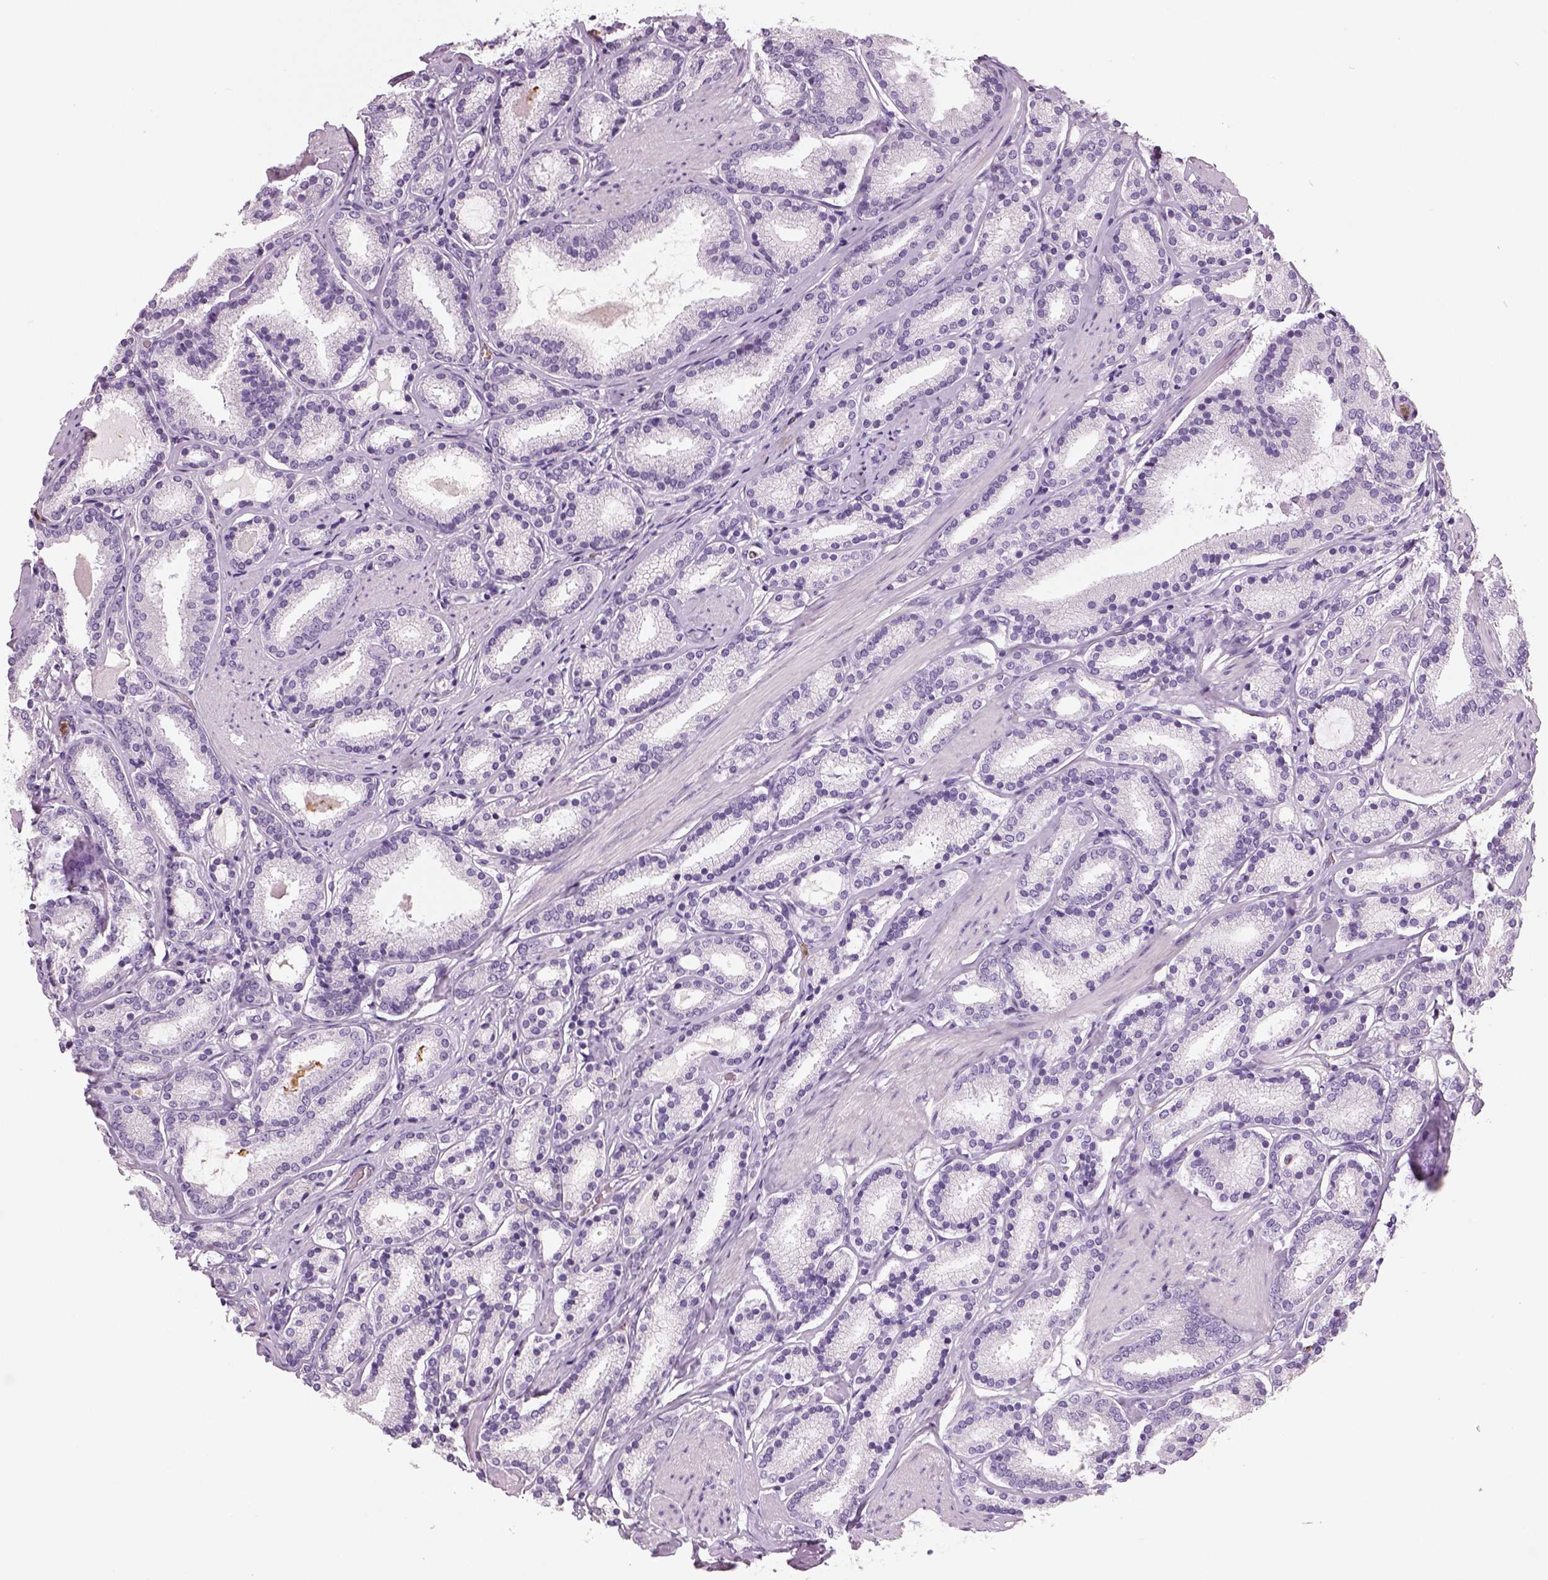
{"staining": {"intensity": "negative", "quantity": "none", "location": "none"}, "tissue": "prostate cancer", "cell_type": "Tumor cells", "image_type": "cancer", "snomed": [{"axis": "morphology", "description": "Adenocarcinoma, High grade"}, {"axis": "topography", "description": "Prostate"}], "caption": "An IHC histopathology image of prostate cancer is shown. There is no staining in tumor cells of prostate cancer.", "gene": "NECAB2", "patient": {"sex": "male", "age": 63}}